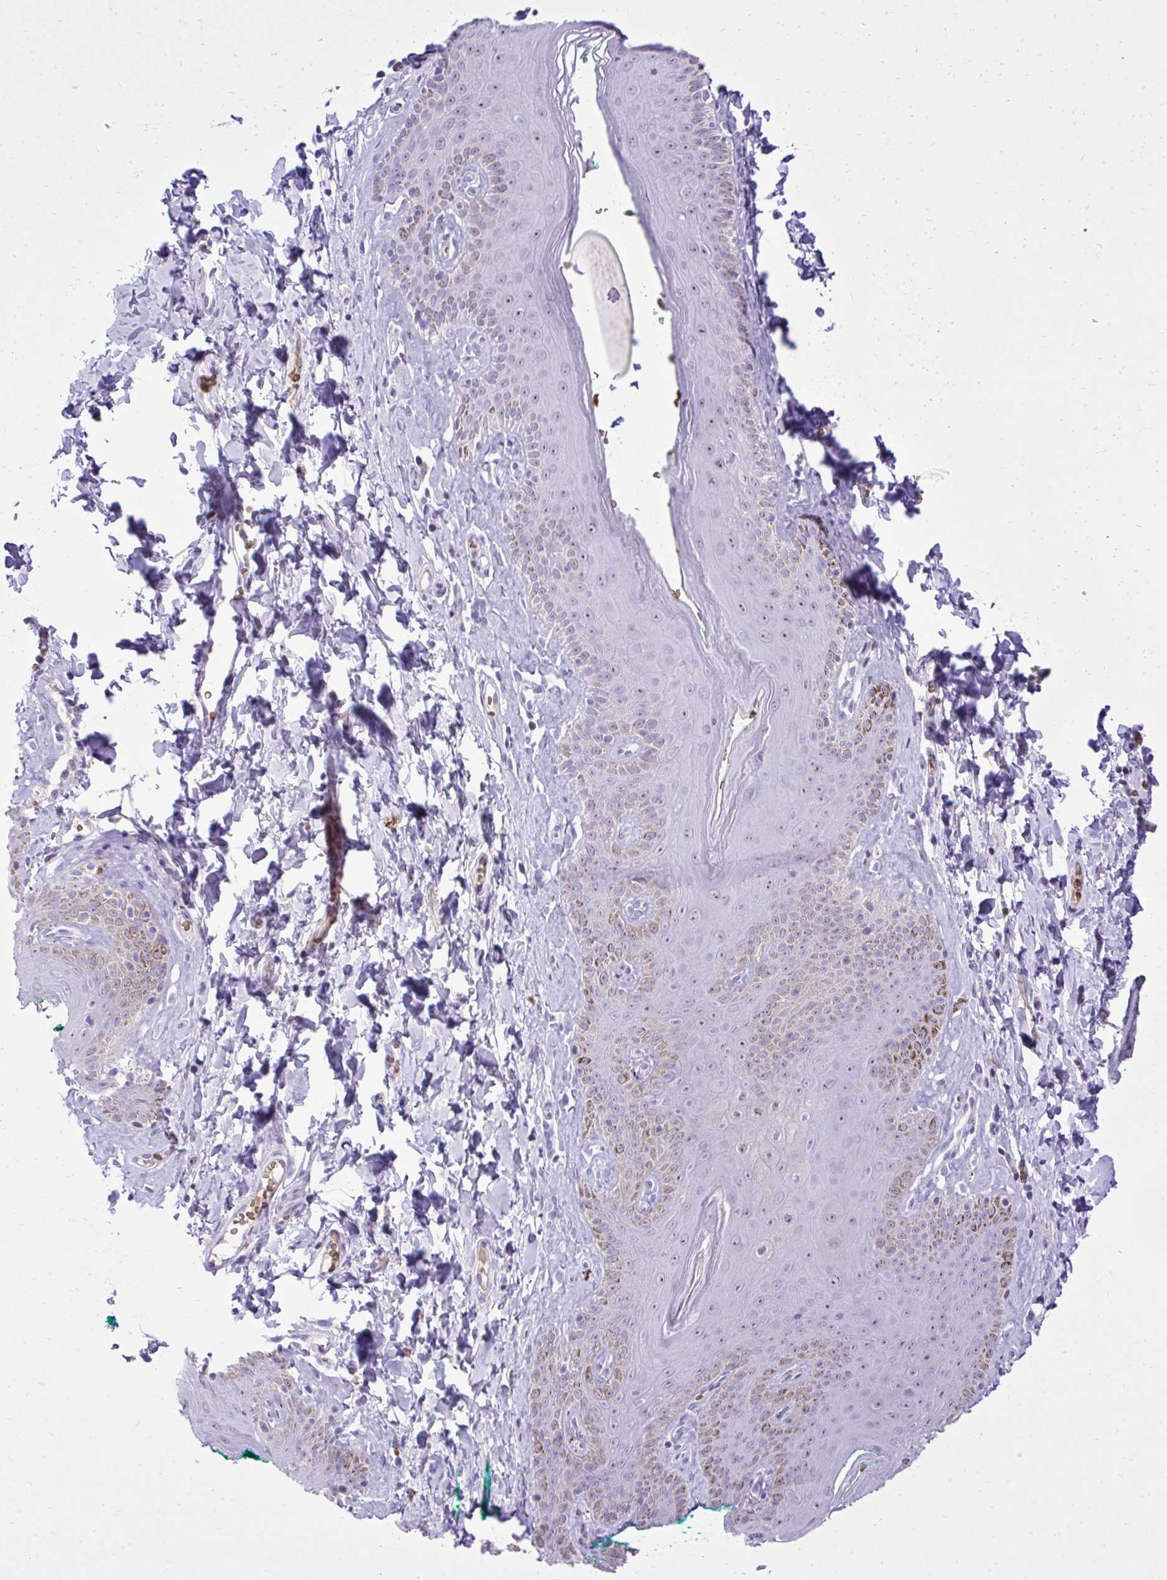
{"staining": {"intensity": "weak", "quantity": "<25%", "location": "cytoplasmic/membranous"}, "tissue": "skin", "cell_type": "Epidermal cells", "image_type": "normal", "snomed": [{"axis": "morphology", "description": "Normal tissue, NOS"}, {"axis": "topography", "description": "Vulva"}, {"axis": "topography", "description": "Peripheral nerve tissue"}], "caption": "DAB (3,3'-diaminobenzidine) immunohistochemical staining of benign skin reveals no significant staining in epidermal cells.", "gene": "PITPNM3", "patient": {"sex": "female", "age": 66}}